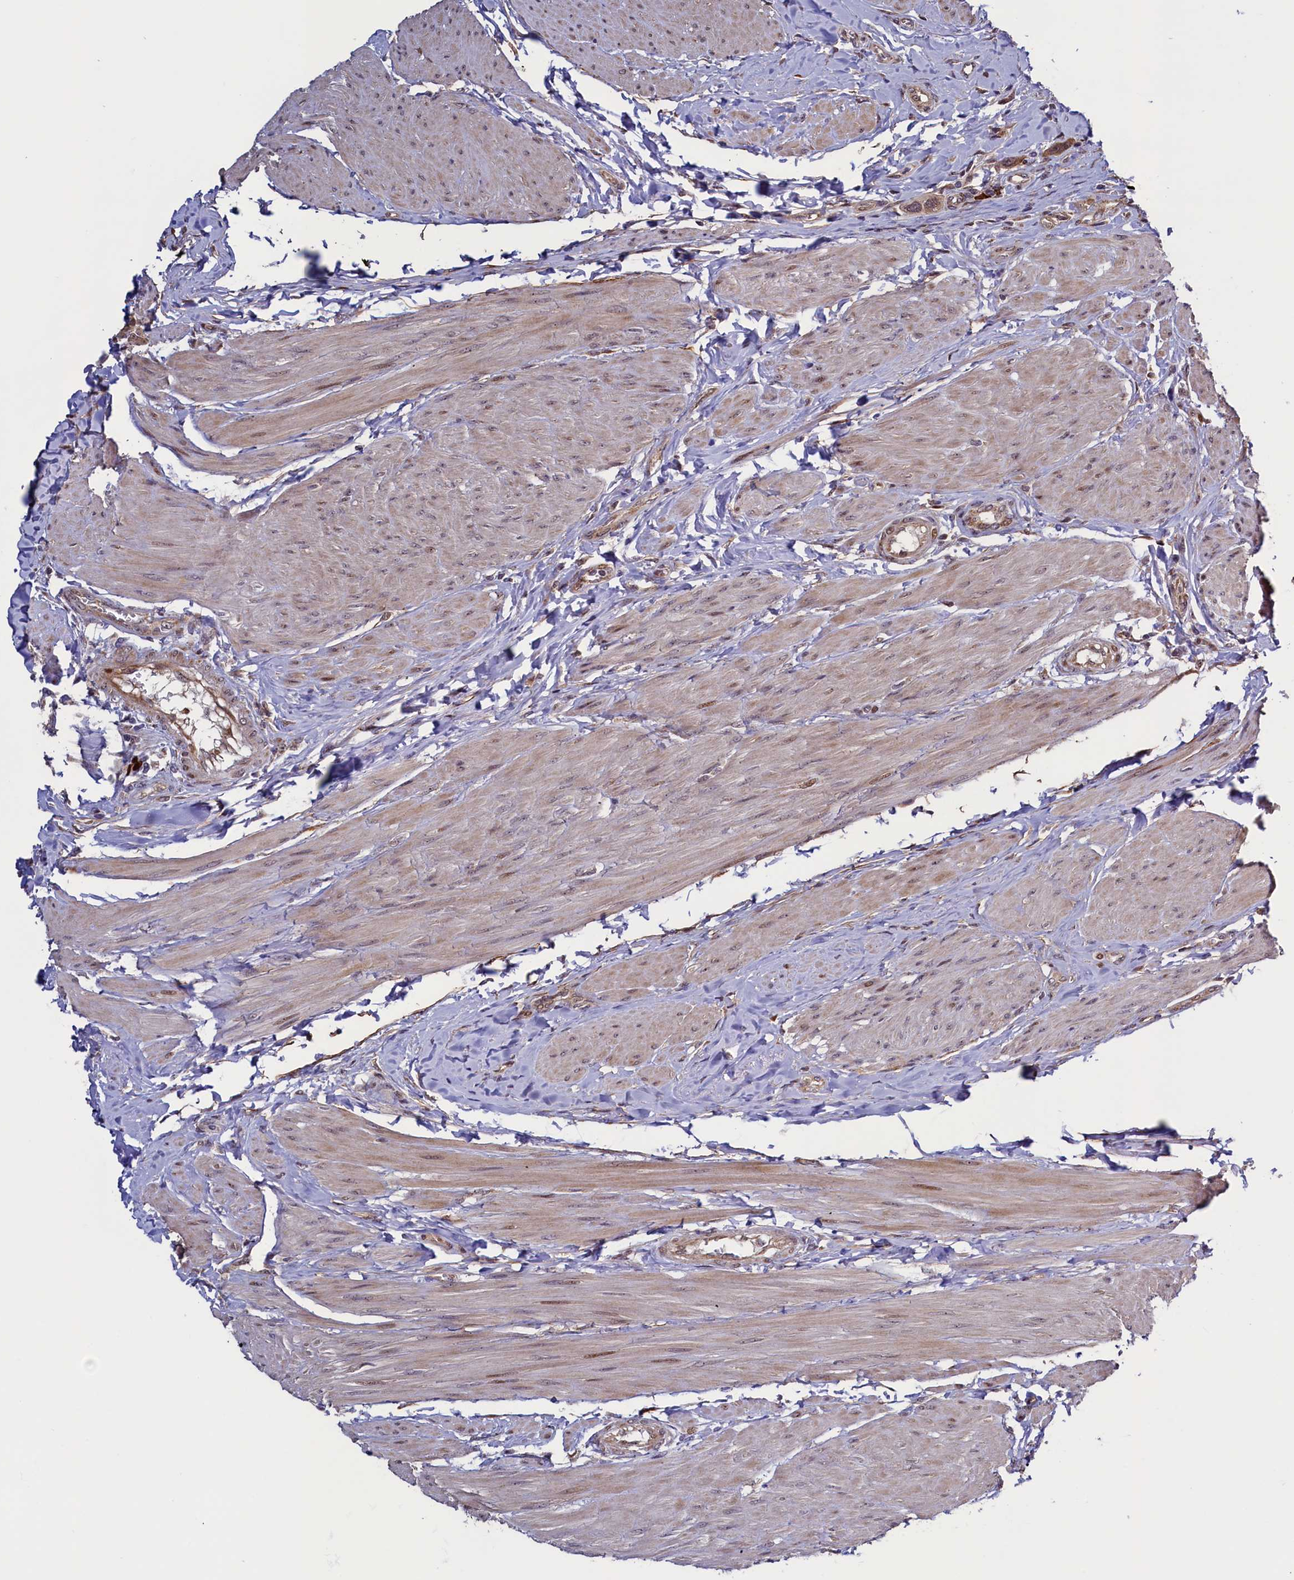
{"staining": {"intensity": "moderate", "quantity": ">75%", "location": "cytoplasmic/membranous"}, "tissue": "urothelial cancer", "cell_type": "Tumor cells", "image_type": "cancer", "snomed": [{"axis": "morphology", "description": "Urothelial carcinoma, High grade"}, {"axis": "topography", "description": "Urinary bladder"}], "caption": "Human high-grade urothelial carcinoma stained for a protein (brown) reveals moderate cytoplasmic/membranous positive positivity in about >75% of tumor cells.", "gene": "RBFA", "patient": {"sex": "male", "age": 50}}